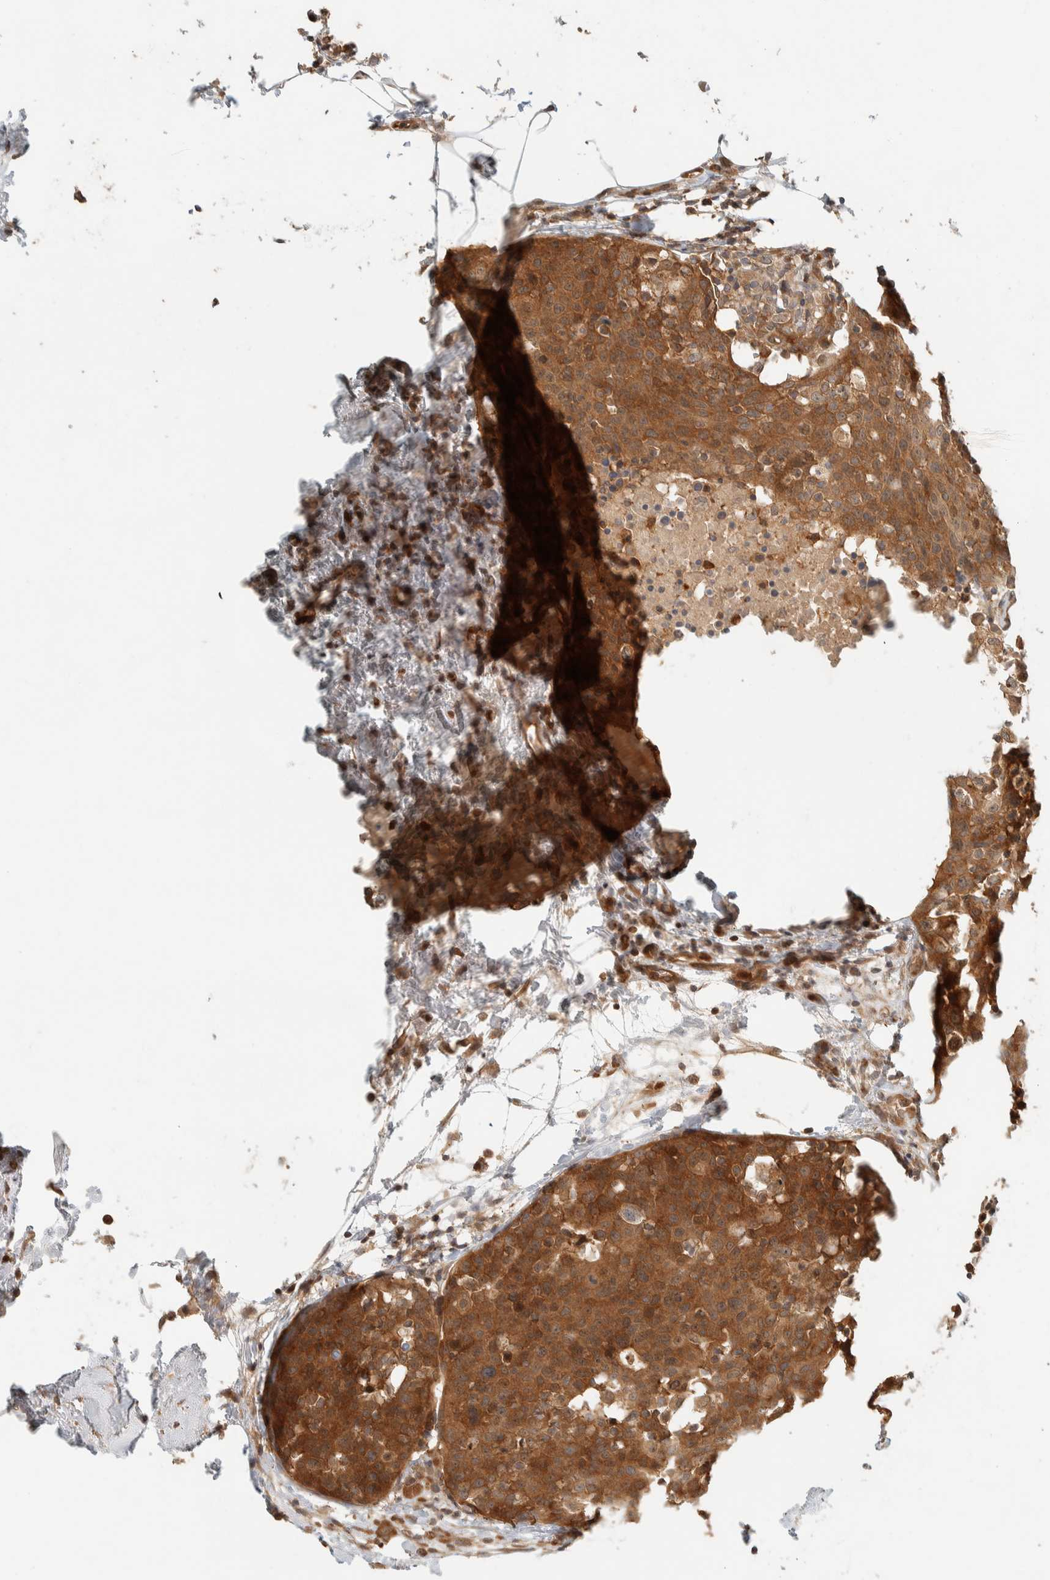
{"staining": {"intensity": "strong", "quantity": ">75%", "location": "cytoplasmic/membranous"}, "tissue": "breast cancer", "cell_type": "Tumor cells", "image_type": "cancer", "snomed": [{"axis": "morphology", "description": "Normal tissue, NOS"}, {"axis": "morphology", "description": "Duct carcinoma"}, {"axis": "topography", "description": "Breast"}], "caption": "The histopathology image reveals staining of breast infiltrating ductal carcinoma, revealing strong cytoplasmic/membranous protein expression (brown color) within tumor cells.", "gene": "ADSS2", "patient": {"sex": "female", "age": 37}}